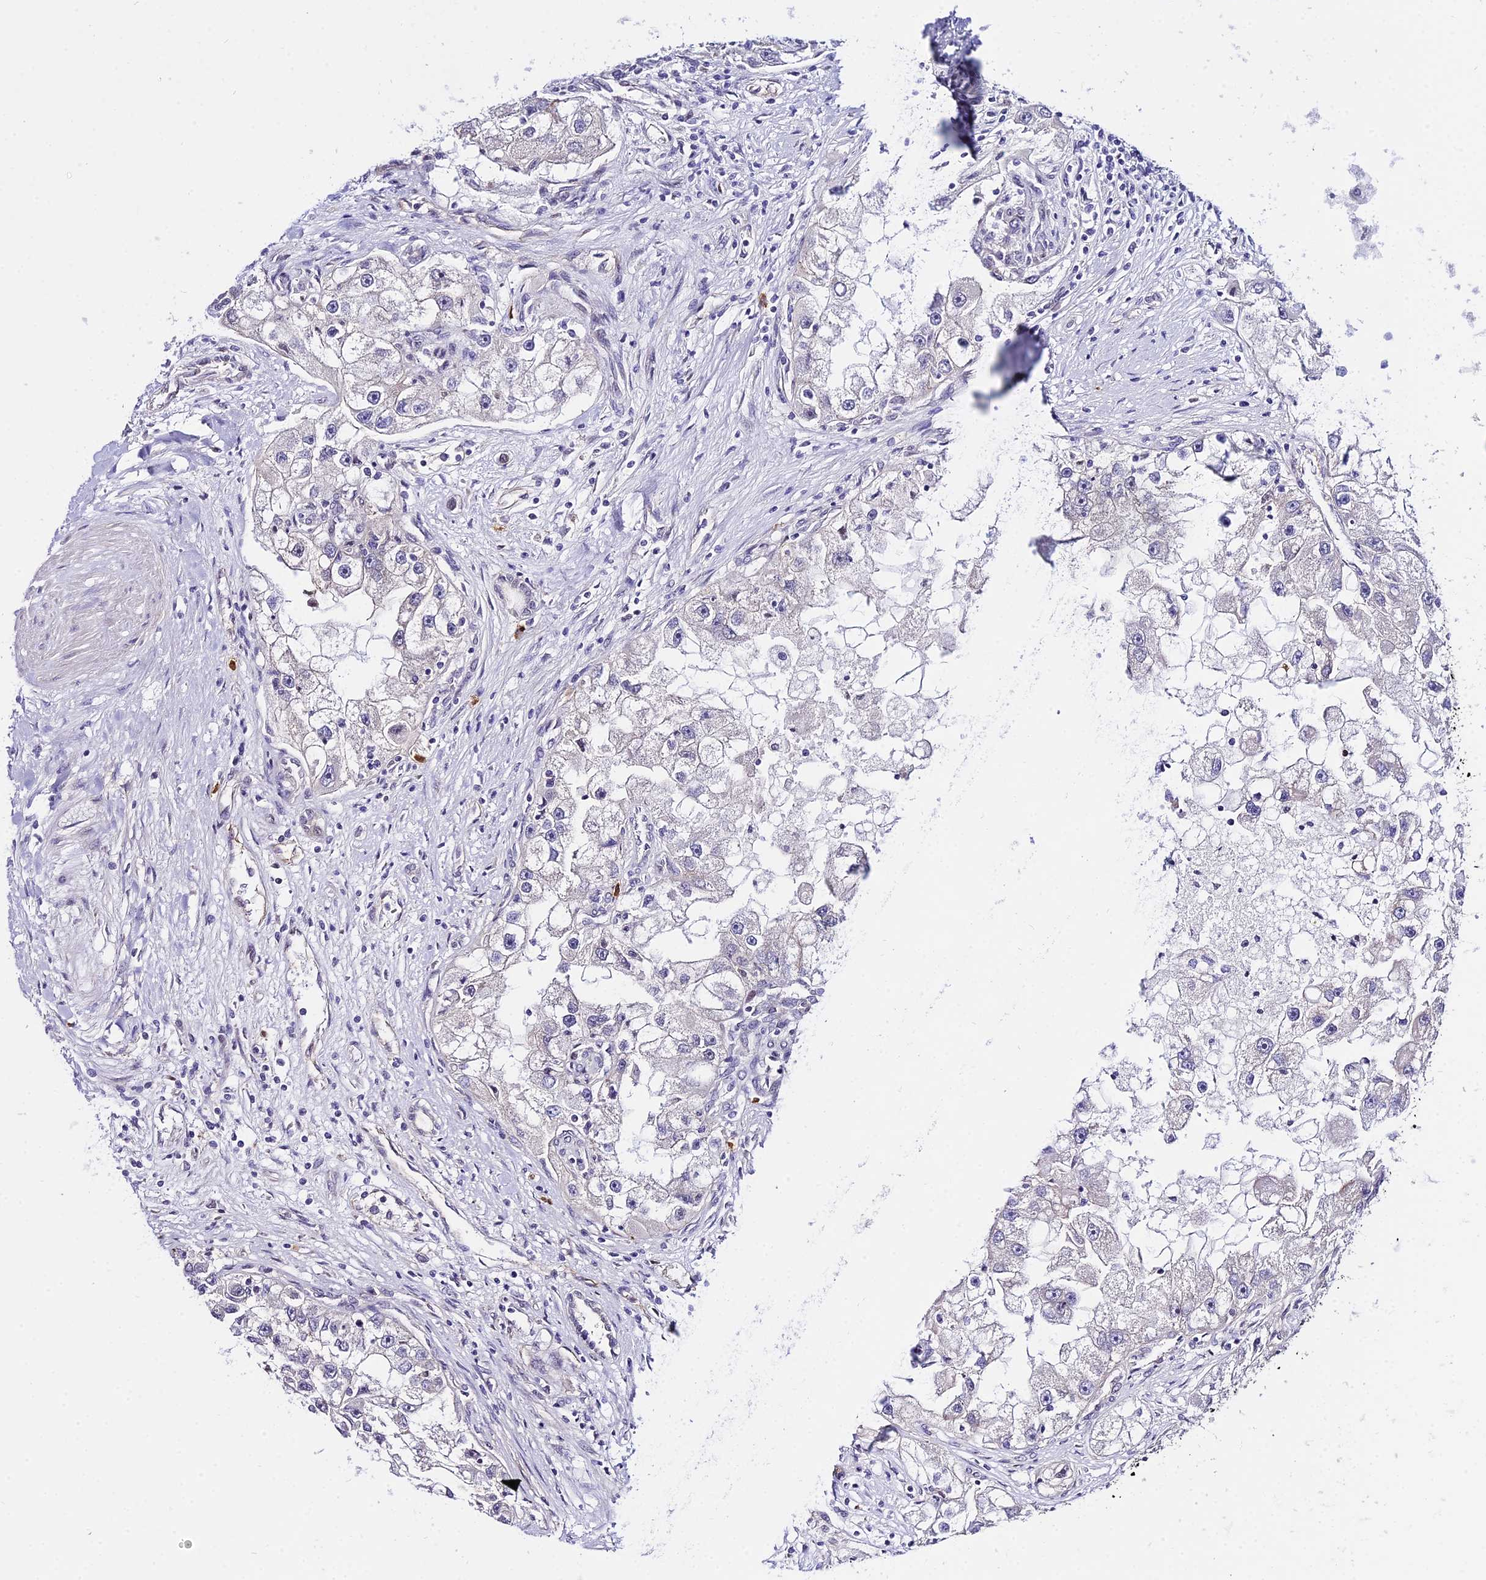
{"staining": {"intensity": "negative", "quantity": "none", "location": "none"}, "tissue": "renal cancer", "cell_type": "Tumor cells", "image_type": "cancer", "snomed": [{"axis": "morphology", "description": "Adenocarcinoma, NOS"}, {"axis": "topography", "description": "Kidney"}], "caption": "Immunohistochemistry (IHC) micrograph of neoplastic tissue: human adenocarcinoma (renal) stained with DAB displays no significant protein positivity in tumor cells.", "gene": "POLR2I", "patient": {"sex": "male", "age": 63}}